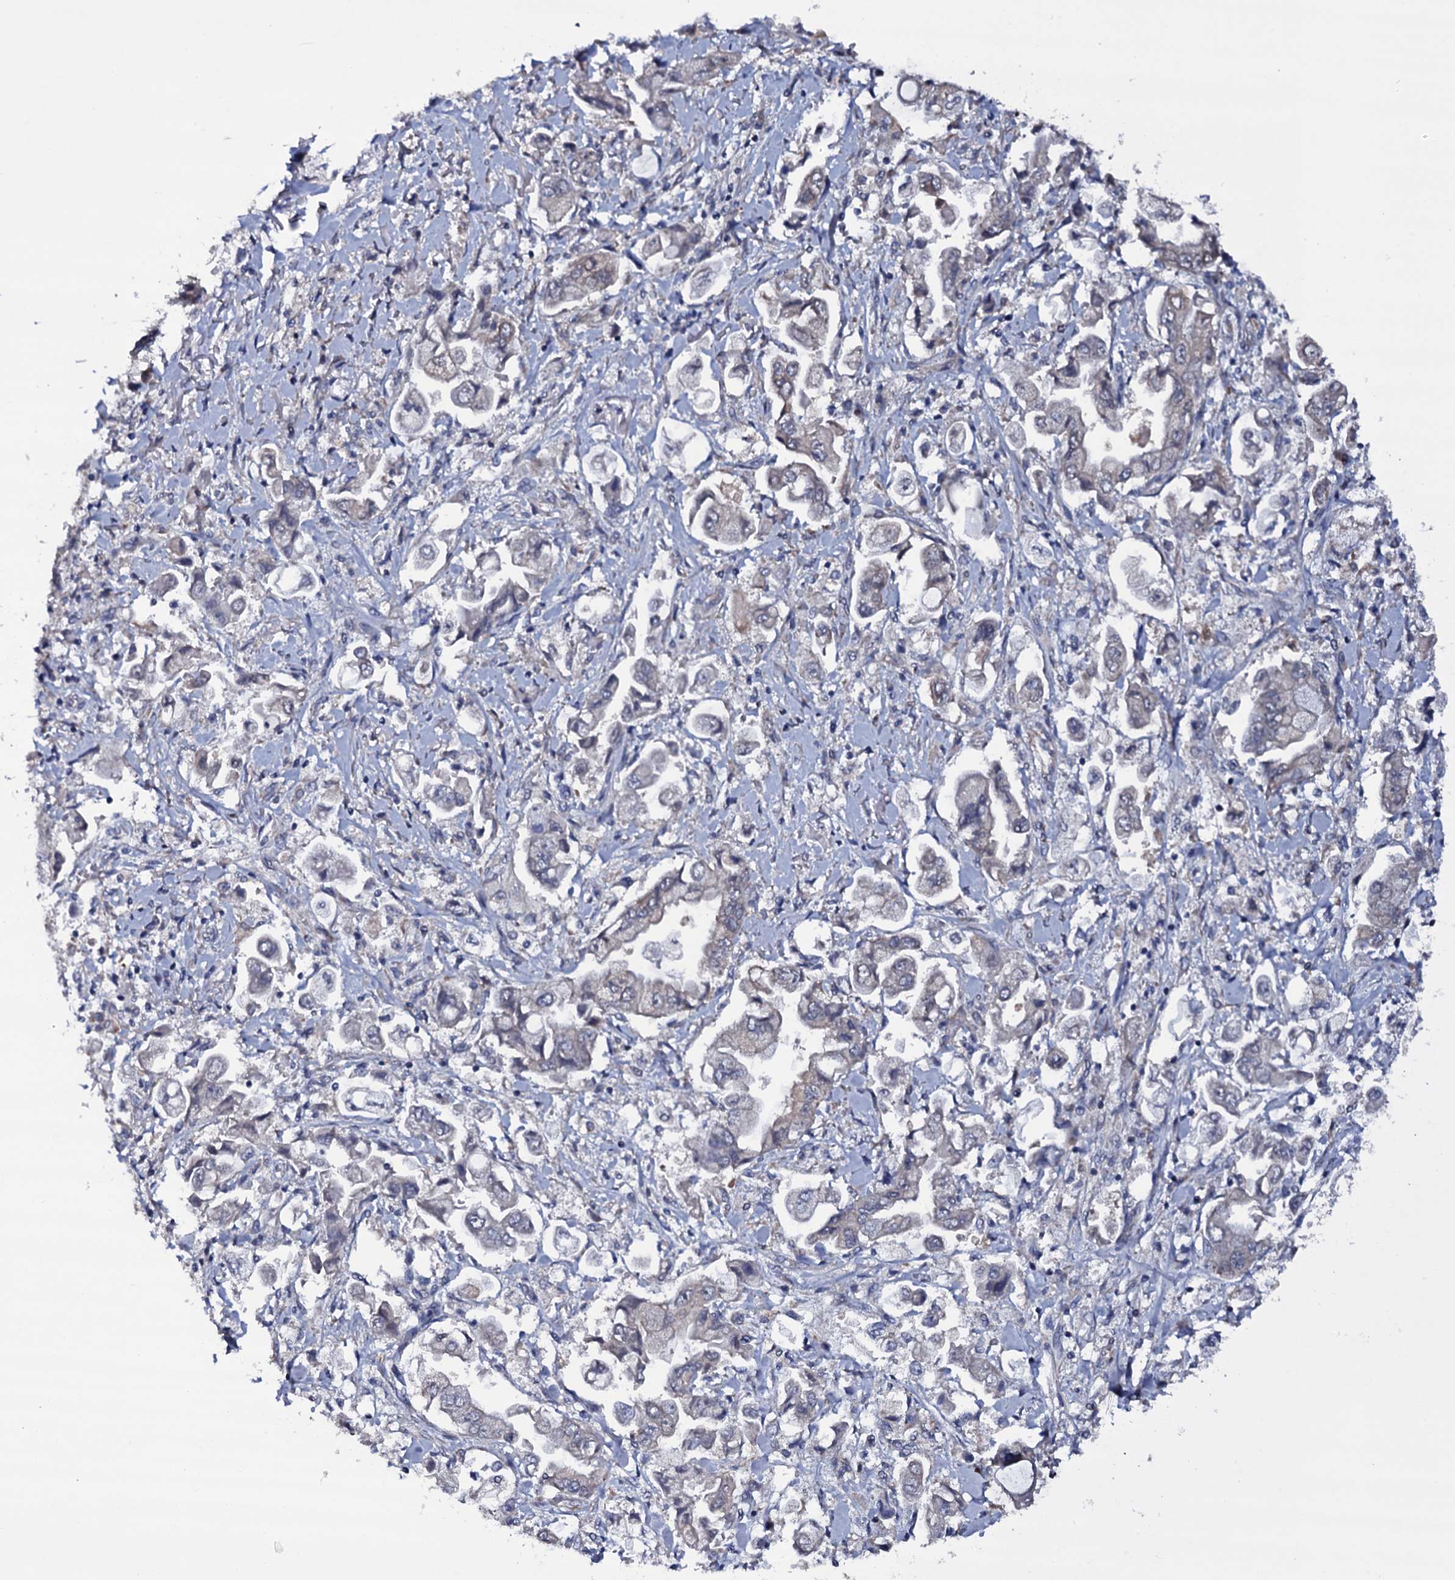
{"staining": {"intensity": "negative", "quantity": "none", "location": "none"}, "tissue": "stomach cancer", "cell_type": "Tumor cells", "image_type": "cancer", "snomed": [{"axis": "morphology", "description": "Adenocarcinoma, NOS"}, {"axis": "topography", "description": "Stomach"}], "caption": "DAB immunohistochemical staining of adenocarcinoma (stomach) reveals no significant expression in tumor cells.", "gene": "BCL2L14", "patient": {"sex": "male", "age": 62}}